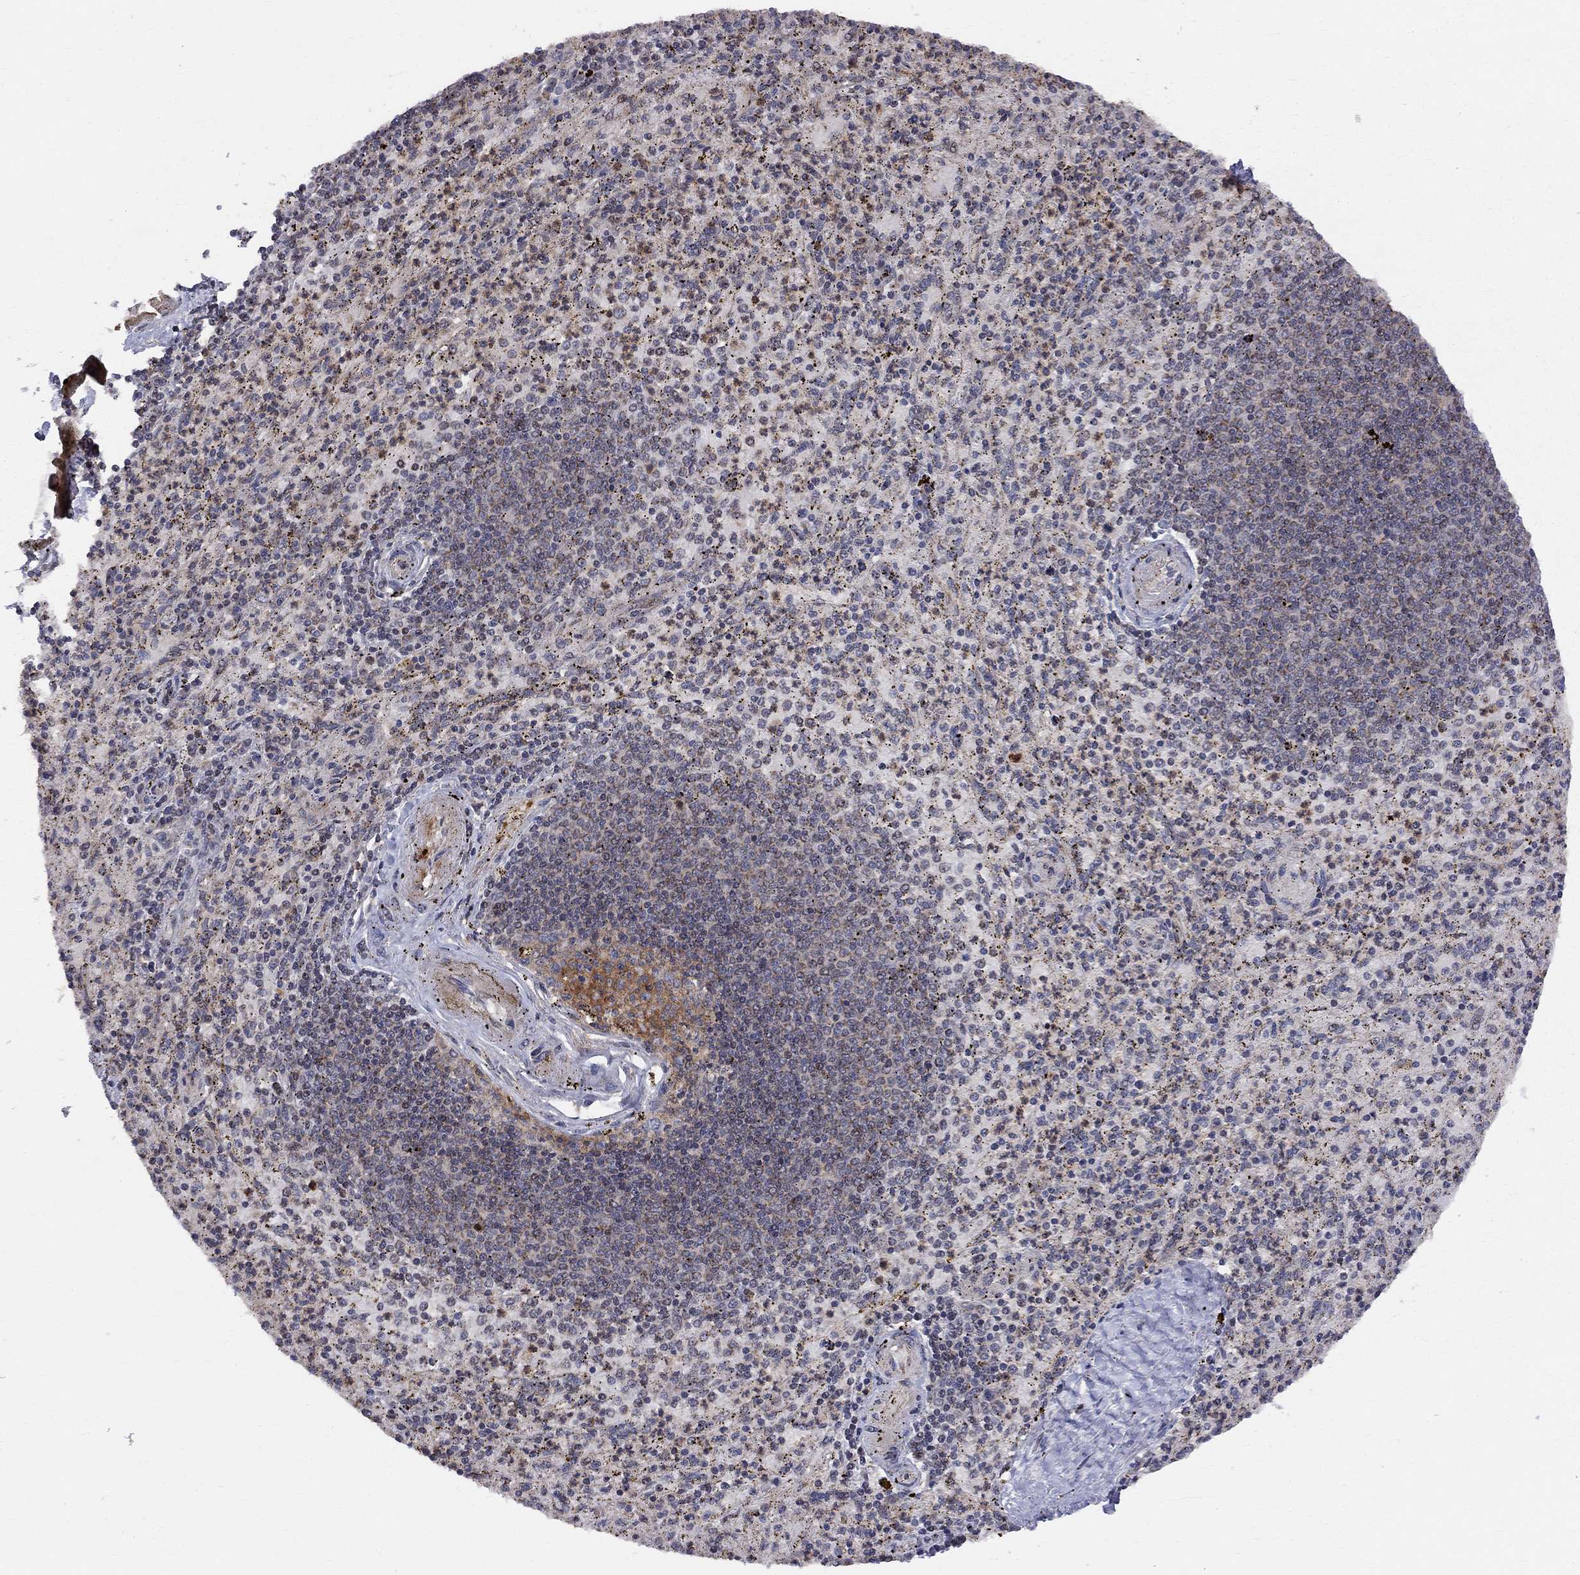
{"staining": {"intensity": "moderate", "quantity": "<25%", "location": "nuclear"}, "tissue": "spleen", "cell_type": "Cells in red pulp", "image_type": "normal", "snomed": [{"axis": "morphology", "description": "Normal tissue, NOS"}, {"axis": "topography", "description": "Spleen"}], "caption": "Protein analysis of unremarkable spleen reveals moderate nuclear expression in approximately <25% of cells in red pulp. The staining was performed using DAB (3,3'-diaminobenzidine) to visualize the protein expression in brown, while the nuclei were stained in blue with hematoxylin (Magnification: 20x).", "gene": "ELOB", "patient": {"sex": "male", "age": 60}}